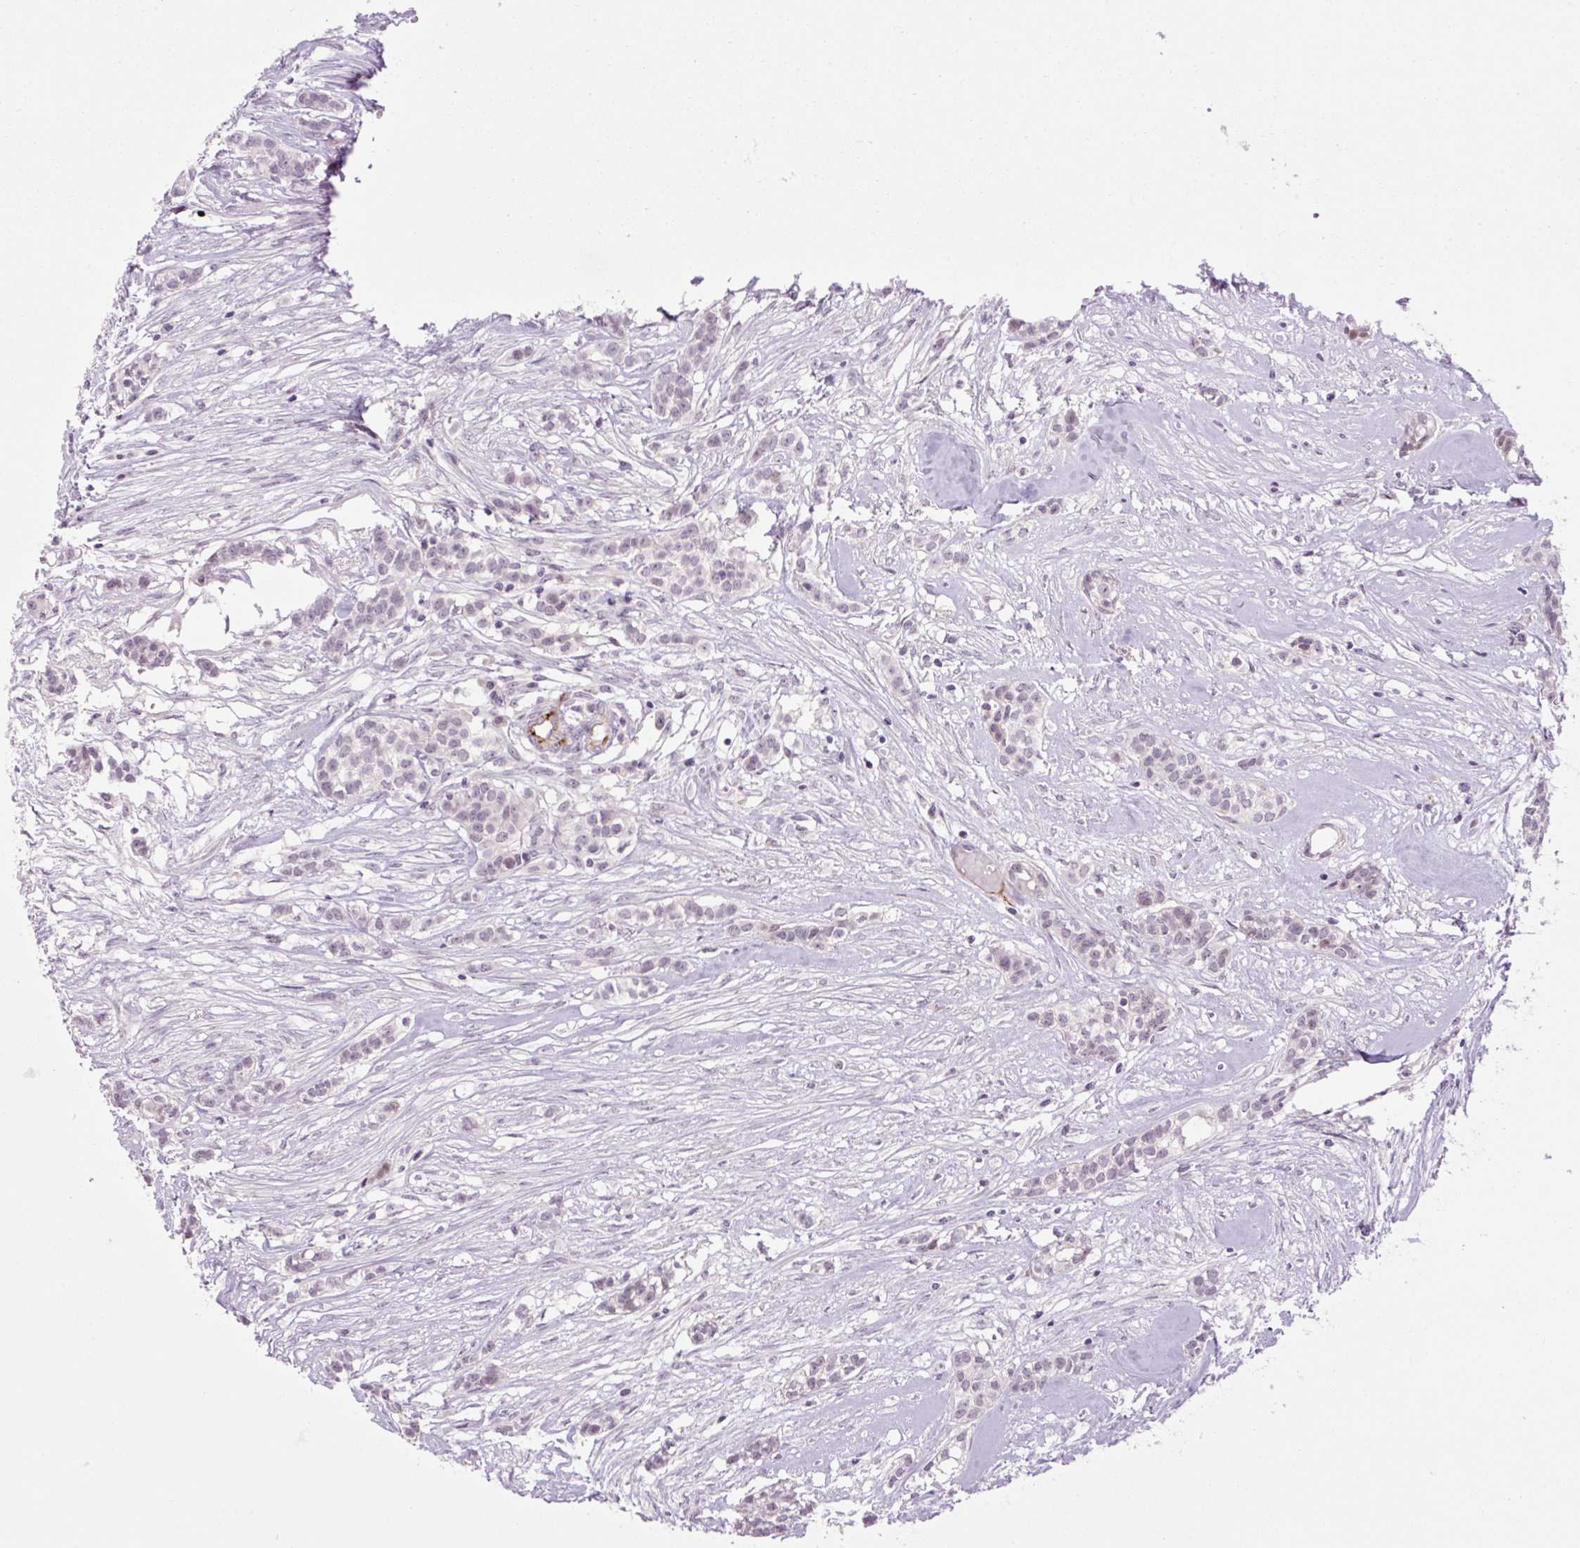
{"staining": {"intensity": "weak", "quantity": "25%-75%", "location": "nuclear"}, "tissue": "head and neck cancer", "cell_type": "Tumor cells", "image_type": "cancer", "snomed": [{"axis": "morphology", "description": "Adenocarcinoma, NOS"}, {"axis": "topography", "description": "Head-Neck"}], "caption": "Protein staining of adenocarcinoma (head and neck) tissue shows weak nuclear positivity in about 25%-75% of tumor cells.", "gene": "ZNF417", "patient": {"sex": "male", "age": 81}}